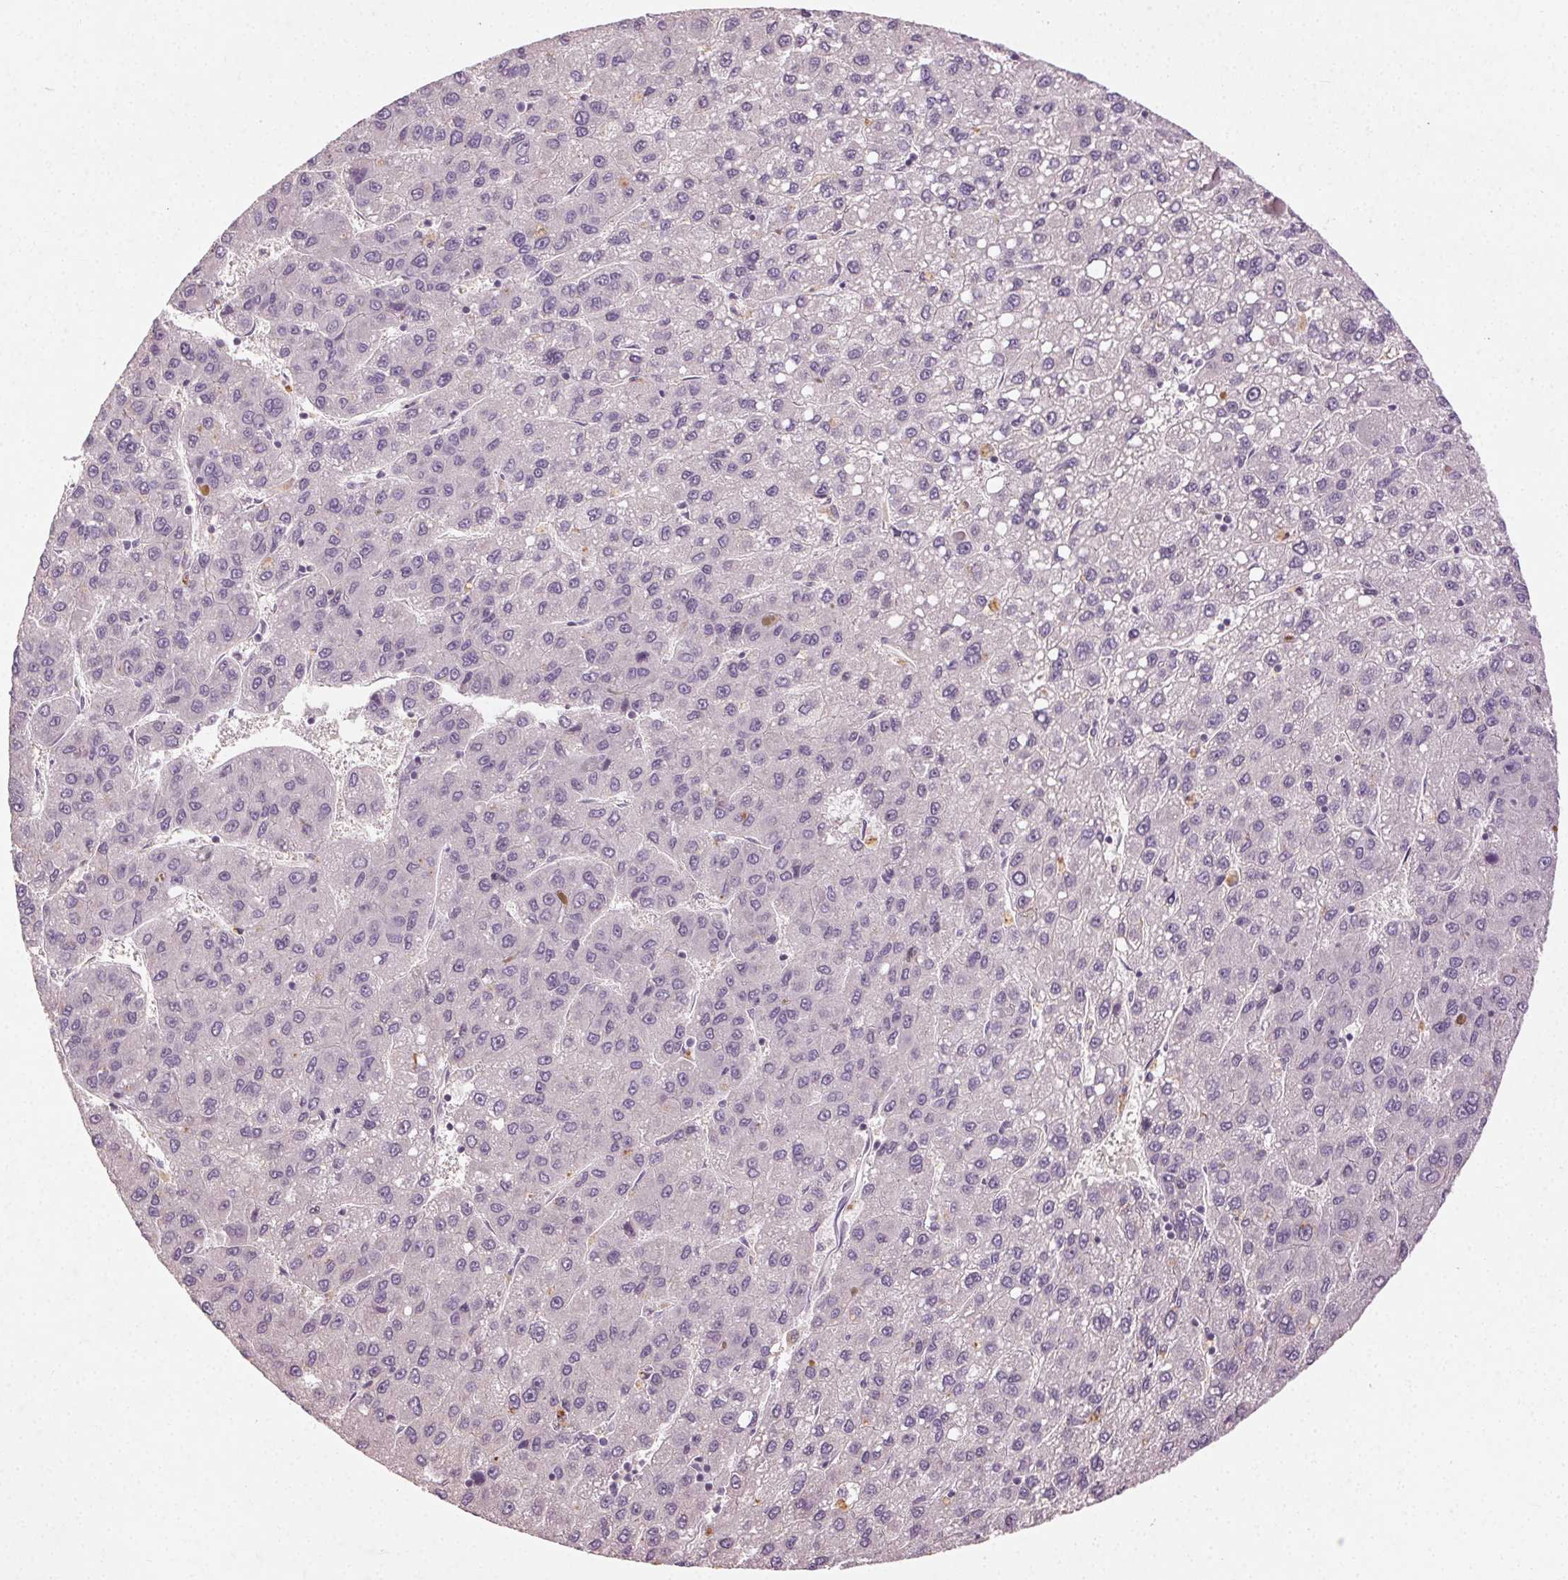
{"staining": {"intensity": "negative", "quantity": "none", "location": "none"}, "tissue": "liver cancer", "cell_type": "Tumor cells", "image_type": "cancer", "snomed": [{"axis": "morphology", "description": "Carcinoma, Hepatocellular, NOS"}, {"axis": "topography", "description": "Liver"}], "caption": "Protein analysis of liver cancer demonstrates no significant staining in tumor cells.", "gene": "CLTRN", "patient": {"sex": "female", "age": 82}}